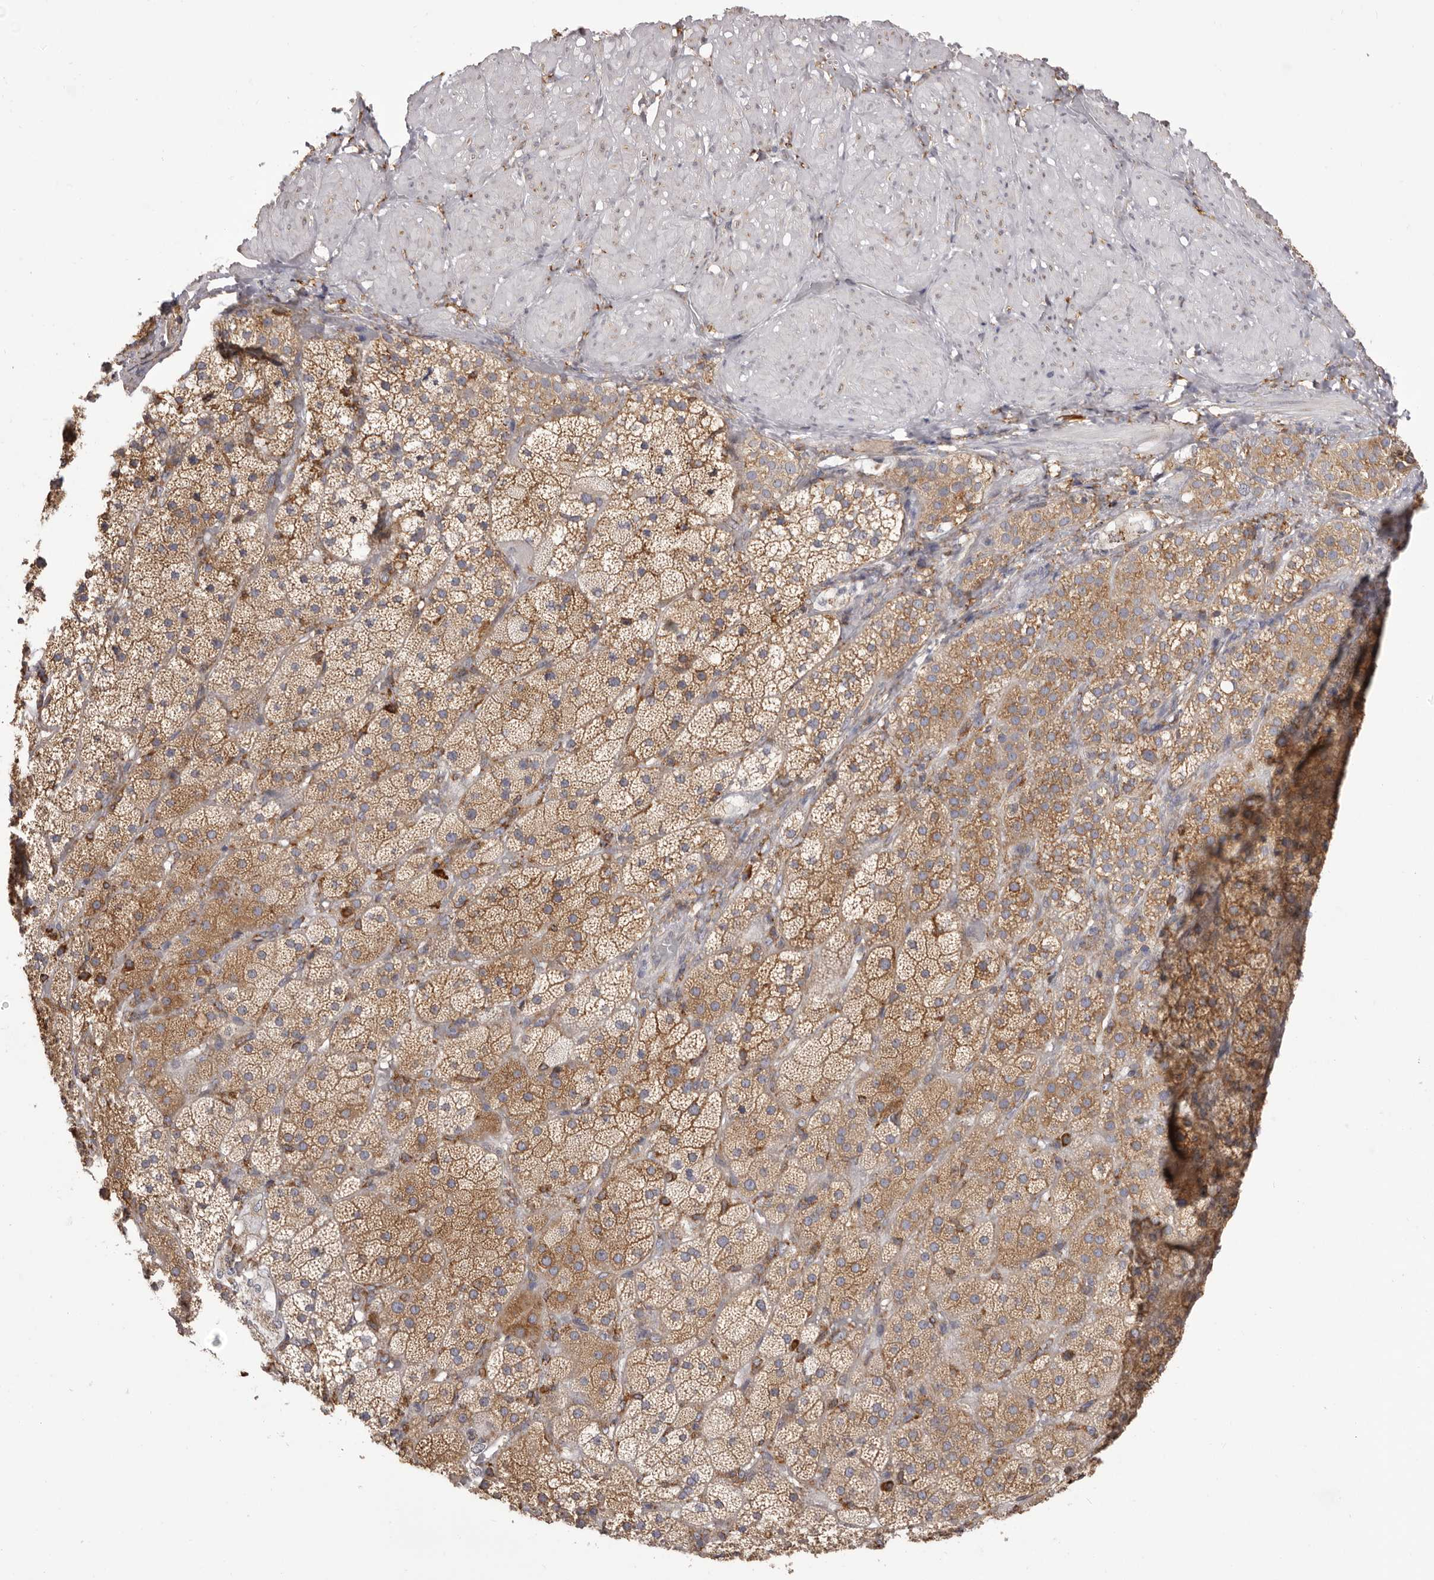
{"staining": {"intensity": "moderate", "quantity": ">75%", "location": "cytoplasmic/membranous"}, "tissue": "adrenal gland", "cell_type": "Glandular cells", "image_type": "normal", "snomed": [{"axis": "morphology", "description": "Normal tissue, NOS"}, {"axis": "topography", "description": "Adrenal gland"}], "caption": "Immunohistochemical staining of unremarkable human adrenal gland shows moderate cytoplasmic/membranous protein positivity in approximately >75% of glandular cells. (DAB (3,3'-diaminobenzidine) = brown stain, brightfield microscopy at high magnification).", "gene": "QRSL1", "patient": {"sex": "male", "age": 57}}